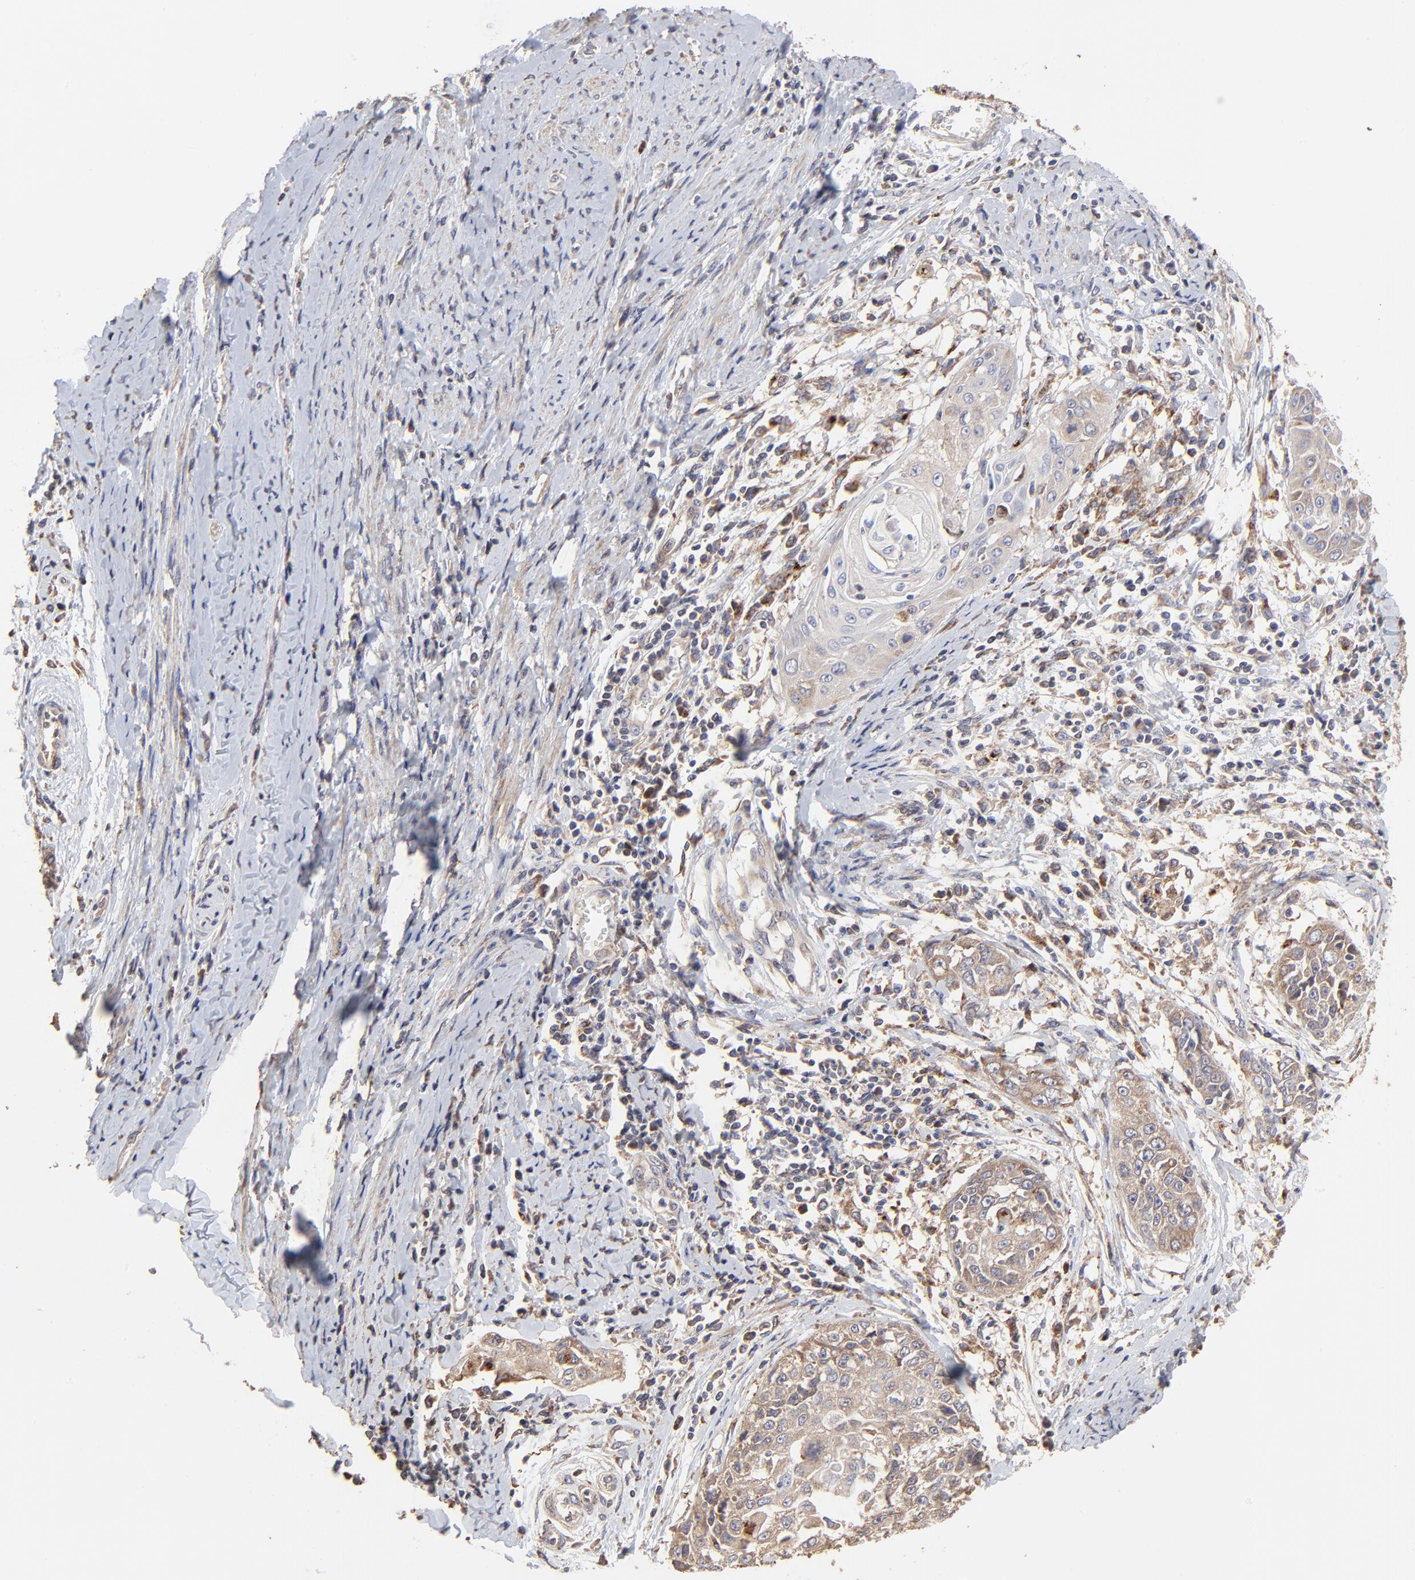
{"staining": {"intensity": "weak", "quantity": ">75%", "location": "cytoplasmic/membranous"}, "tissue": "cervical cancer", "cell_type": "Tumor cells", "image_type": "cancer", "snomed": [{"axis": "morphology", "description": "Squamous cell carcinoma, NOS"}, {"axis": "topography", "description": "Cervix"}], "caption": "Immunohistochemical staining of human cervical squamous cell carcinoma shows low levels of weak cytoplasmic/membranous protein positivity in about >75% of tumor cells.", "gene": "ELP2", "patient": {"sex": "female", "age": 64}}